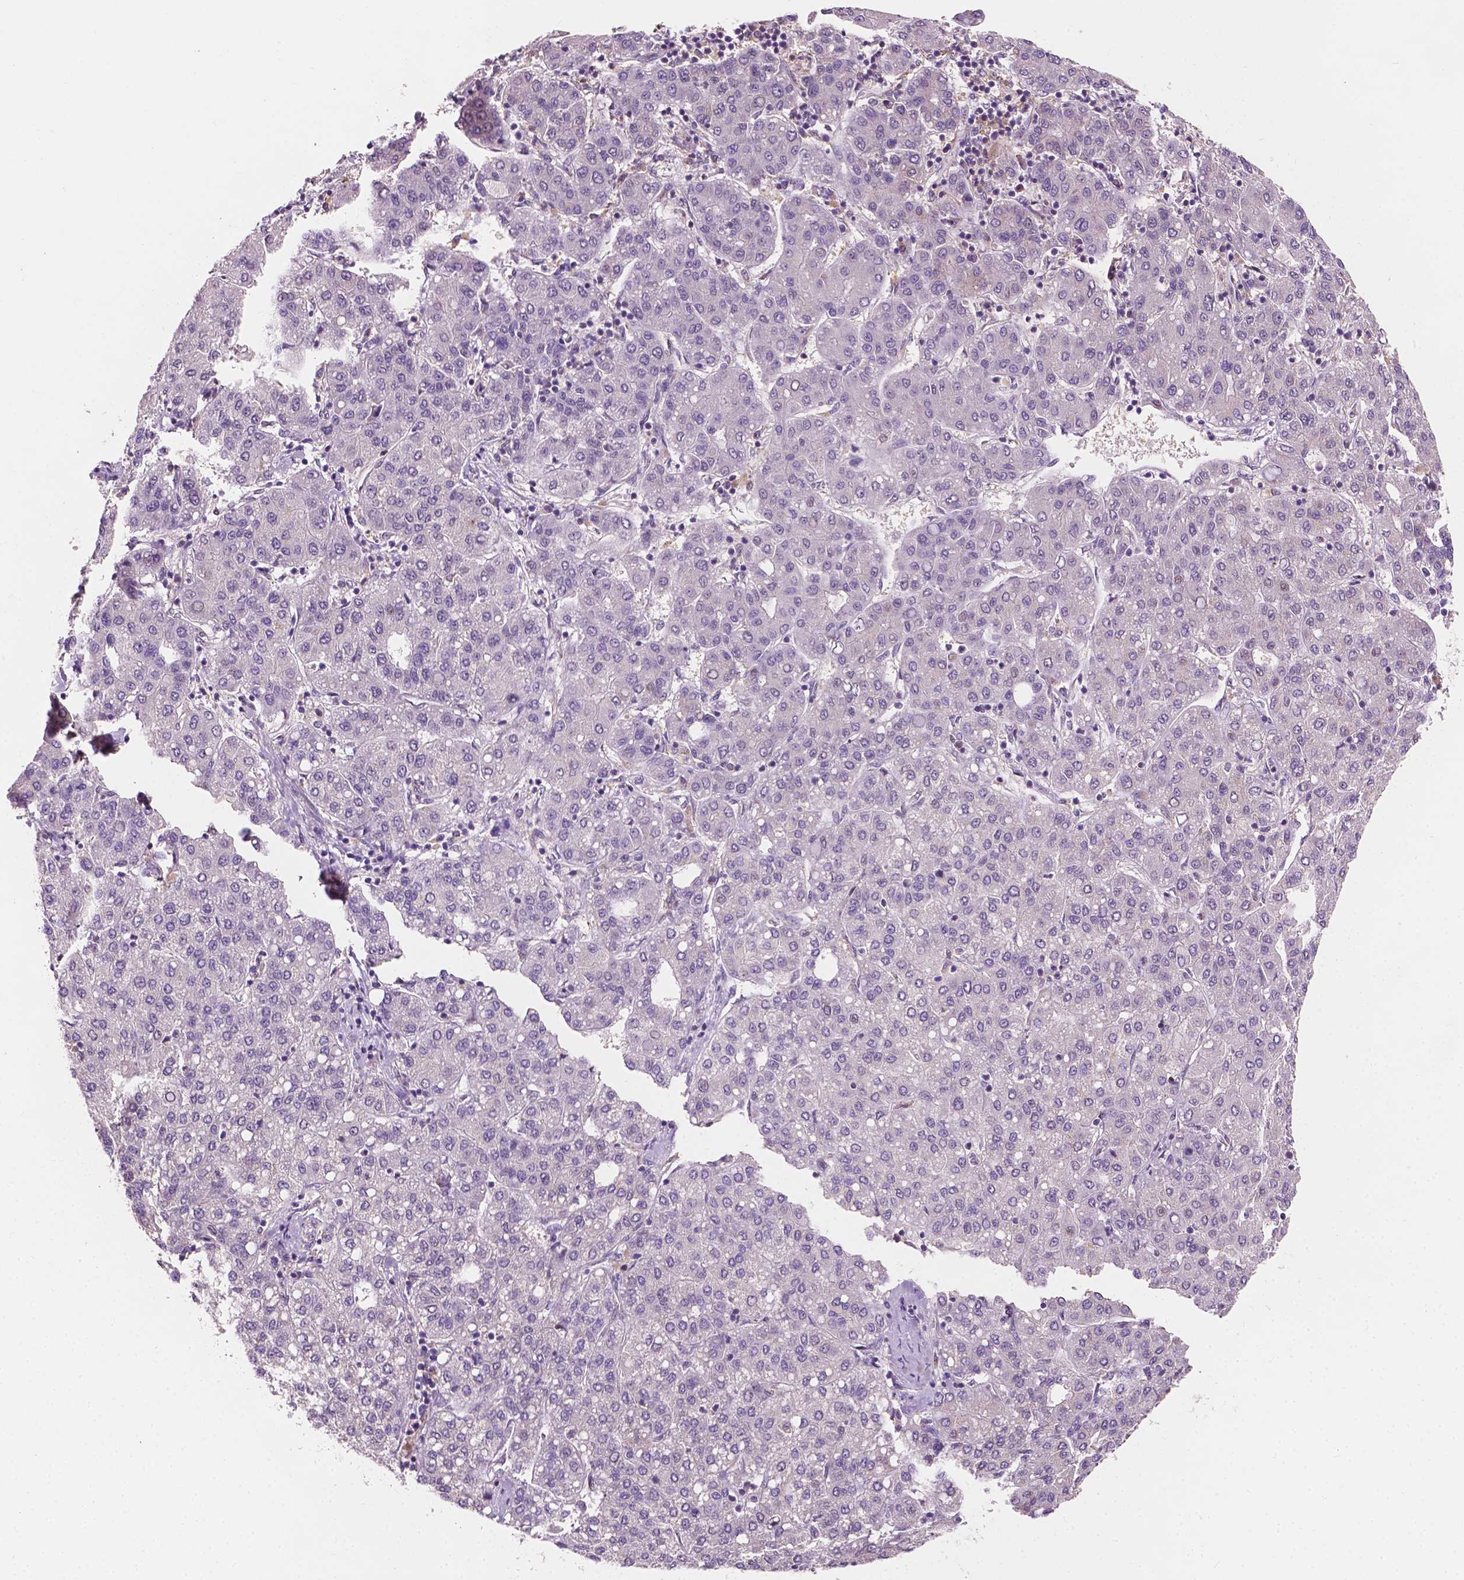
{"staining": {"intensity": "negative", "quantity": "none", "location": "none"}, "tissue": "liver cancer", "cell_type": "Tumor cells", "image_type": "cancer", "snomed": [{"axis": "morphology", "description": "Carcinoma, Hepatocellular, NOS"}, {"axis": "topography", "description": "Liver"}], "caption": "A histopathology image of liver cancer (hepatocellular carcinoma) stained for a protein demonstrates no brown staining in tumor cells.", "gene": "EBAG9", "patient": {"sex": "male", "age": 65}}